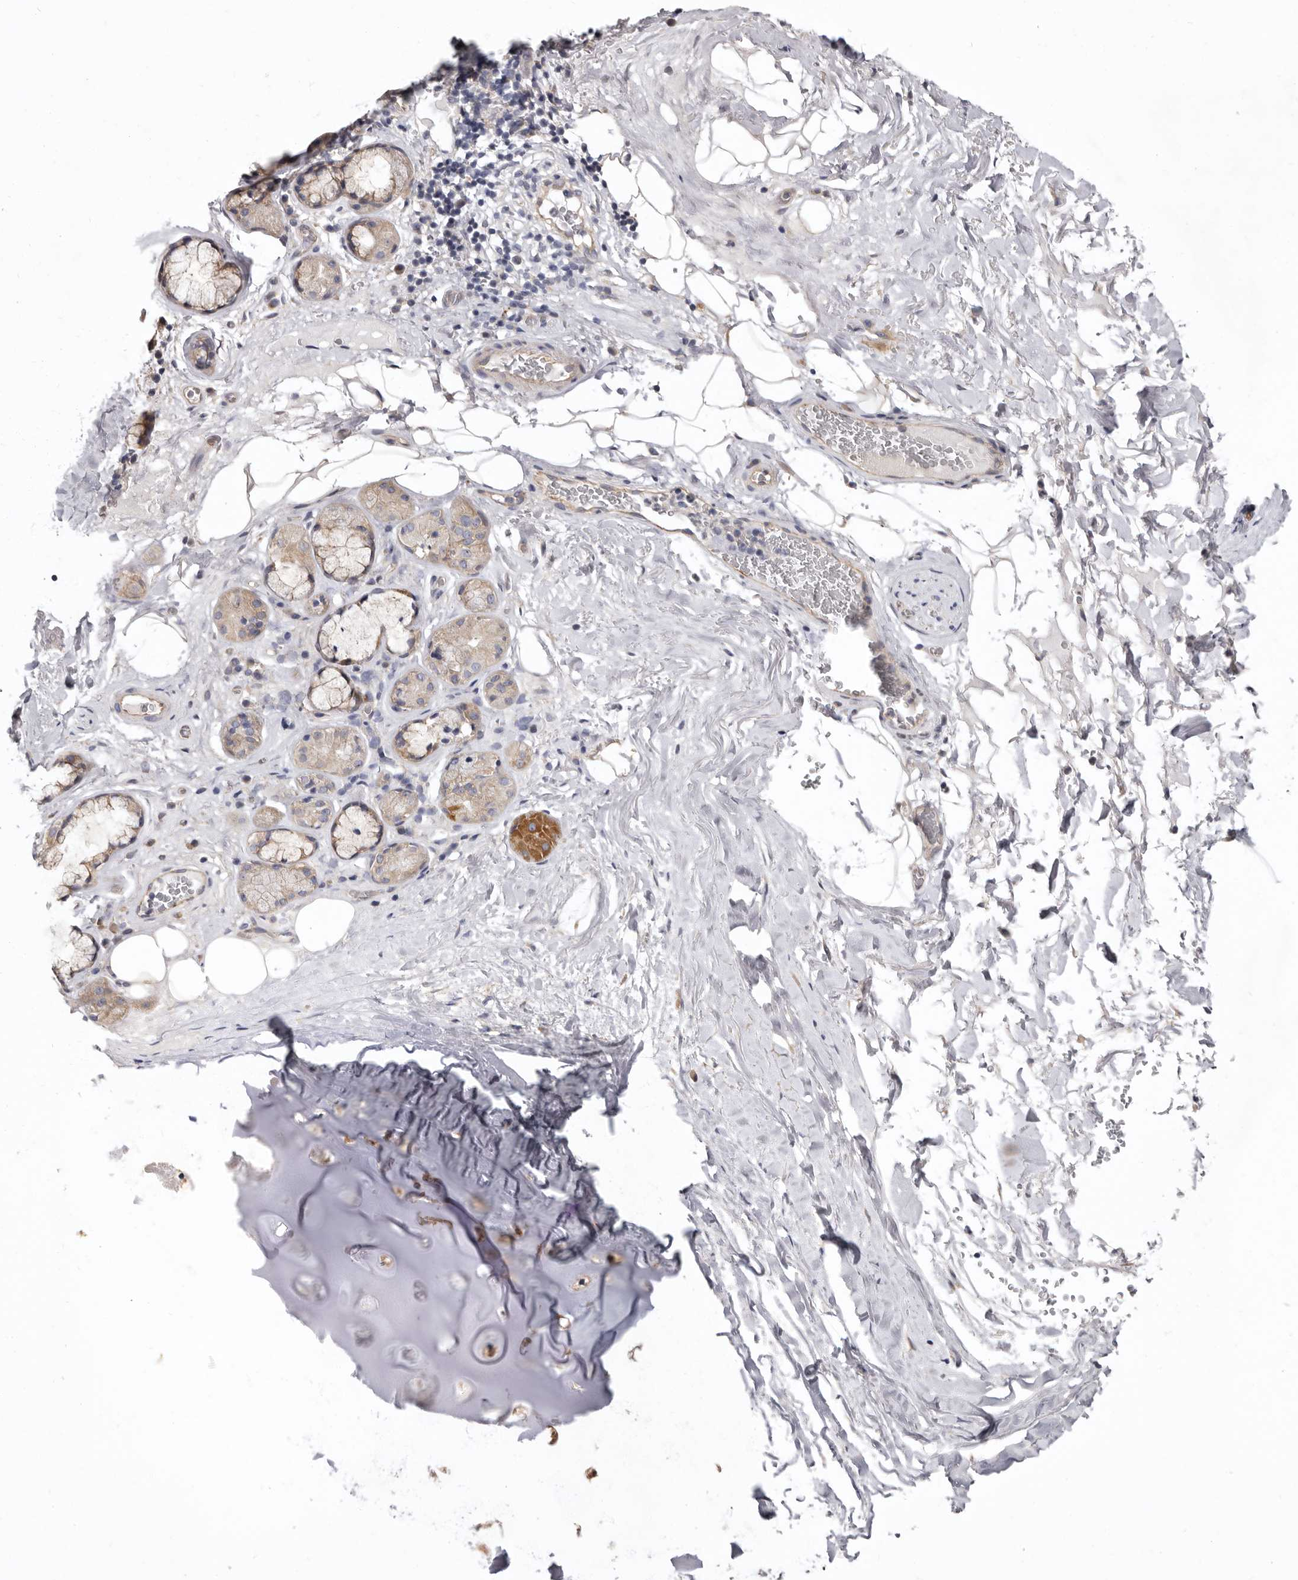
{"staining": {"intensity": "weak", "quantity": "<25%", "location": "cytoplasmic/membranous"}, "tissue": "adipose tissue", "cell_type": "Adipocytes", "image_type": "normal", "snomed": [{"axis": "morphology", "description": "Normal tissue, NOS"}, {"axis": "topography", "description": "Cartilage tissue"}], "caption": "This is a histopathology image of immunohistochemistry (IHC) staining of unremarkable adipose tissue, which shows no positivity in adipocytes.", "gene": "FMO2", "patient": {"sex": "female", "age": 63}}